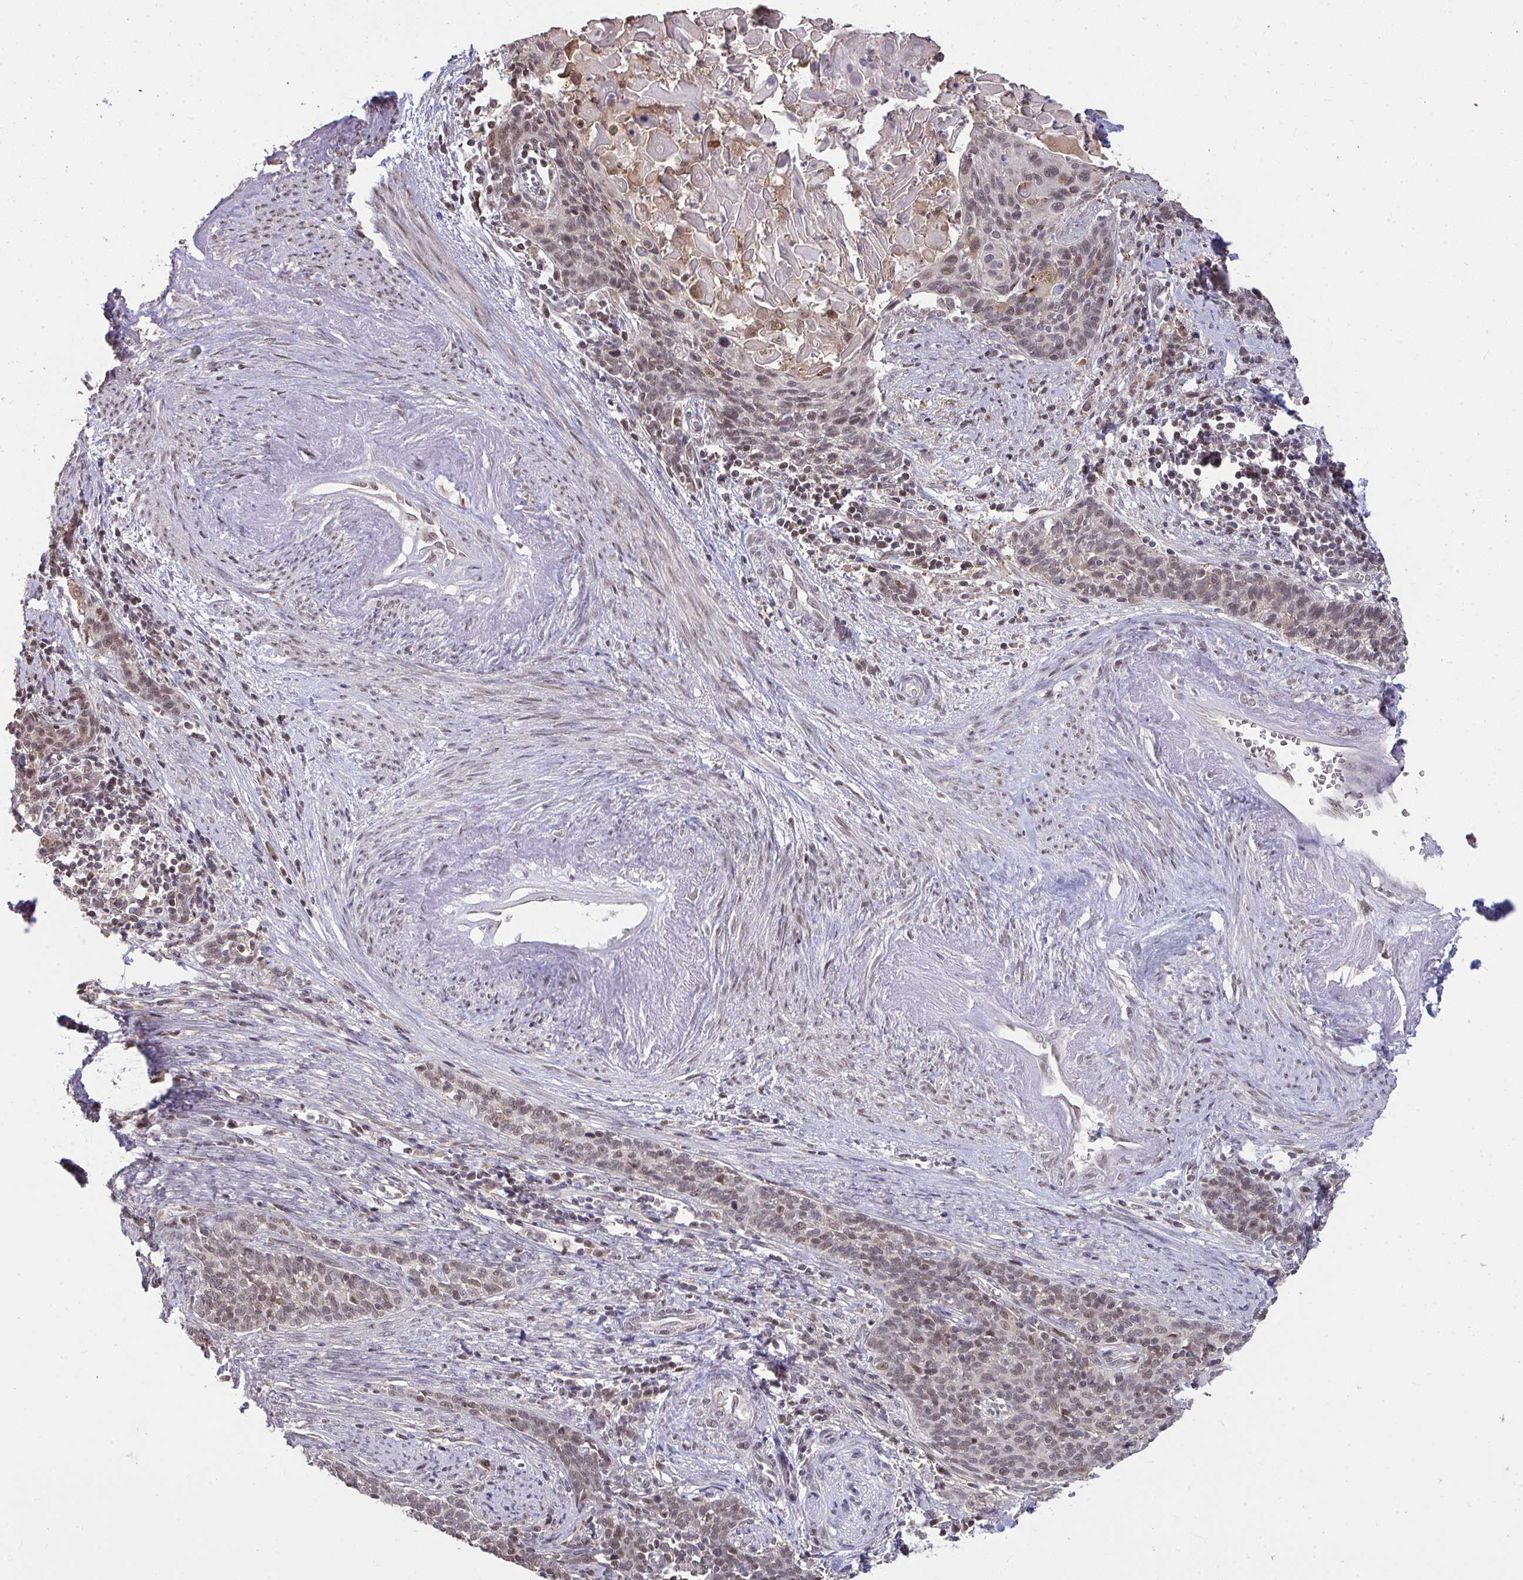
{"staining": {"intensity": "weak", "quantity": ">75%", "location": "nuclear"}, "tissue": "cervical cancer", "cell_type": "Tumor cells", "image_type": "cancer", "snomed": [{"axis": "morphology", "description": "Squamous cell carcinoma, NOS"}, {"axis": "topography", "description": "Cervix"}], "caption": "Squamous cell carcinoma (cervical) stained with a brown dye exhibits weak nuclear positive expression in approximately >75% of tumor cells.", "gene": "SAP30", "patient": {"sex": "female", "age": 39}}